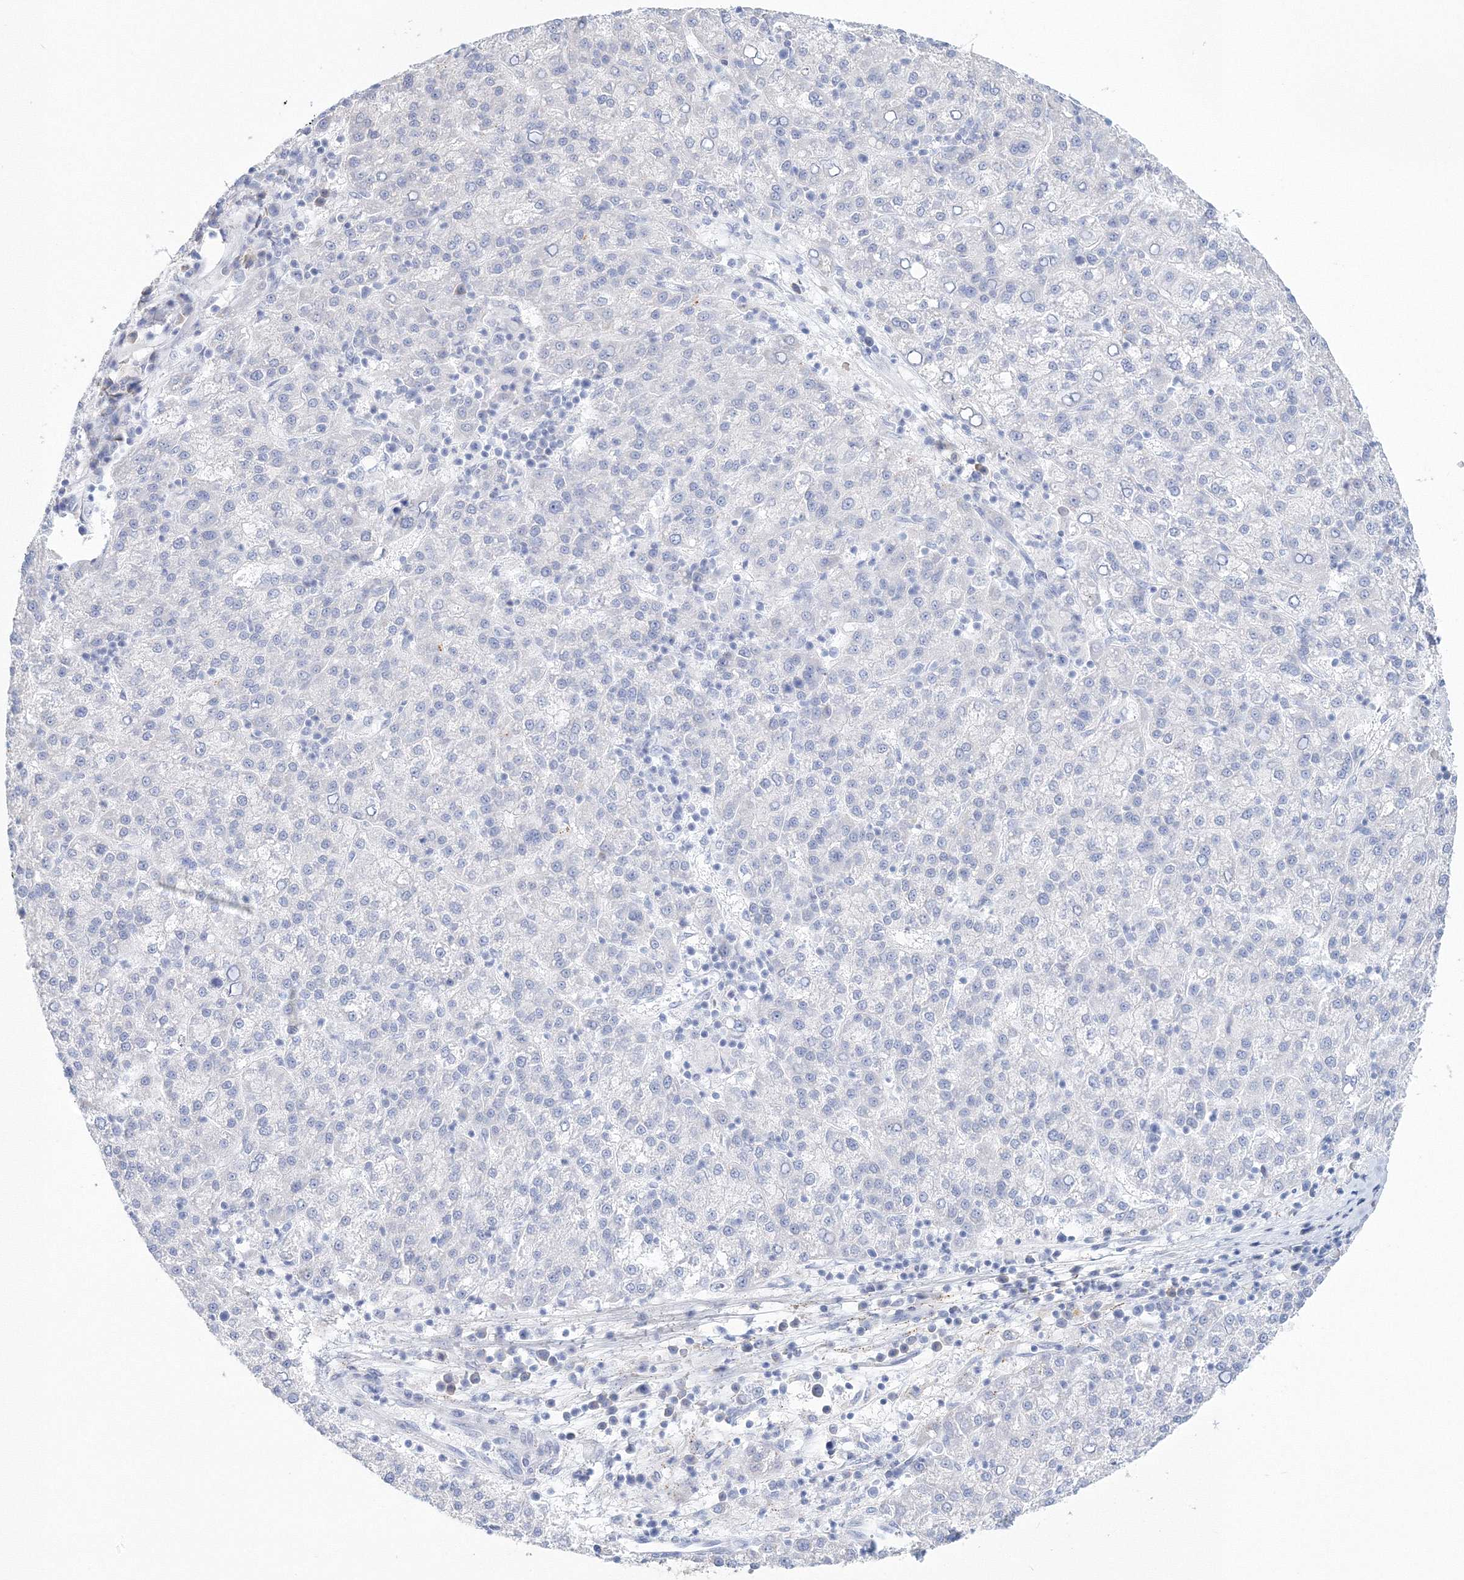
{"staining": {"intensity": "negative", "quantity": "none", "location": "none"}, "tissue": "liver cancer", "cell_type": "Tumor cells", "image_type": "cancer", "snomed": [{"axis": "morphology", "description": "Carcinoma, Hepatocellular, NOS"}, {"axis": "topography", "description": "Liver"}], "caption": "A photomicrograph of human liver hepatocellular carcinoma is negative for staining in tumor cells. The staining was performed using DAB to visualize the protein expression in brown, while the nuclei were stained in blue with hematoxylin (Magnification: 20x).", "gene": "VSIG1", "patient": {"sex": "female", "age": 58}}